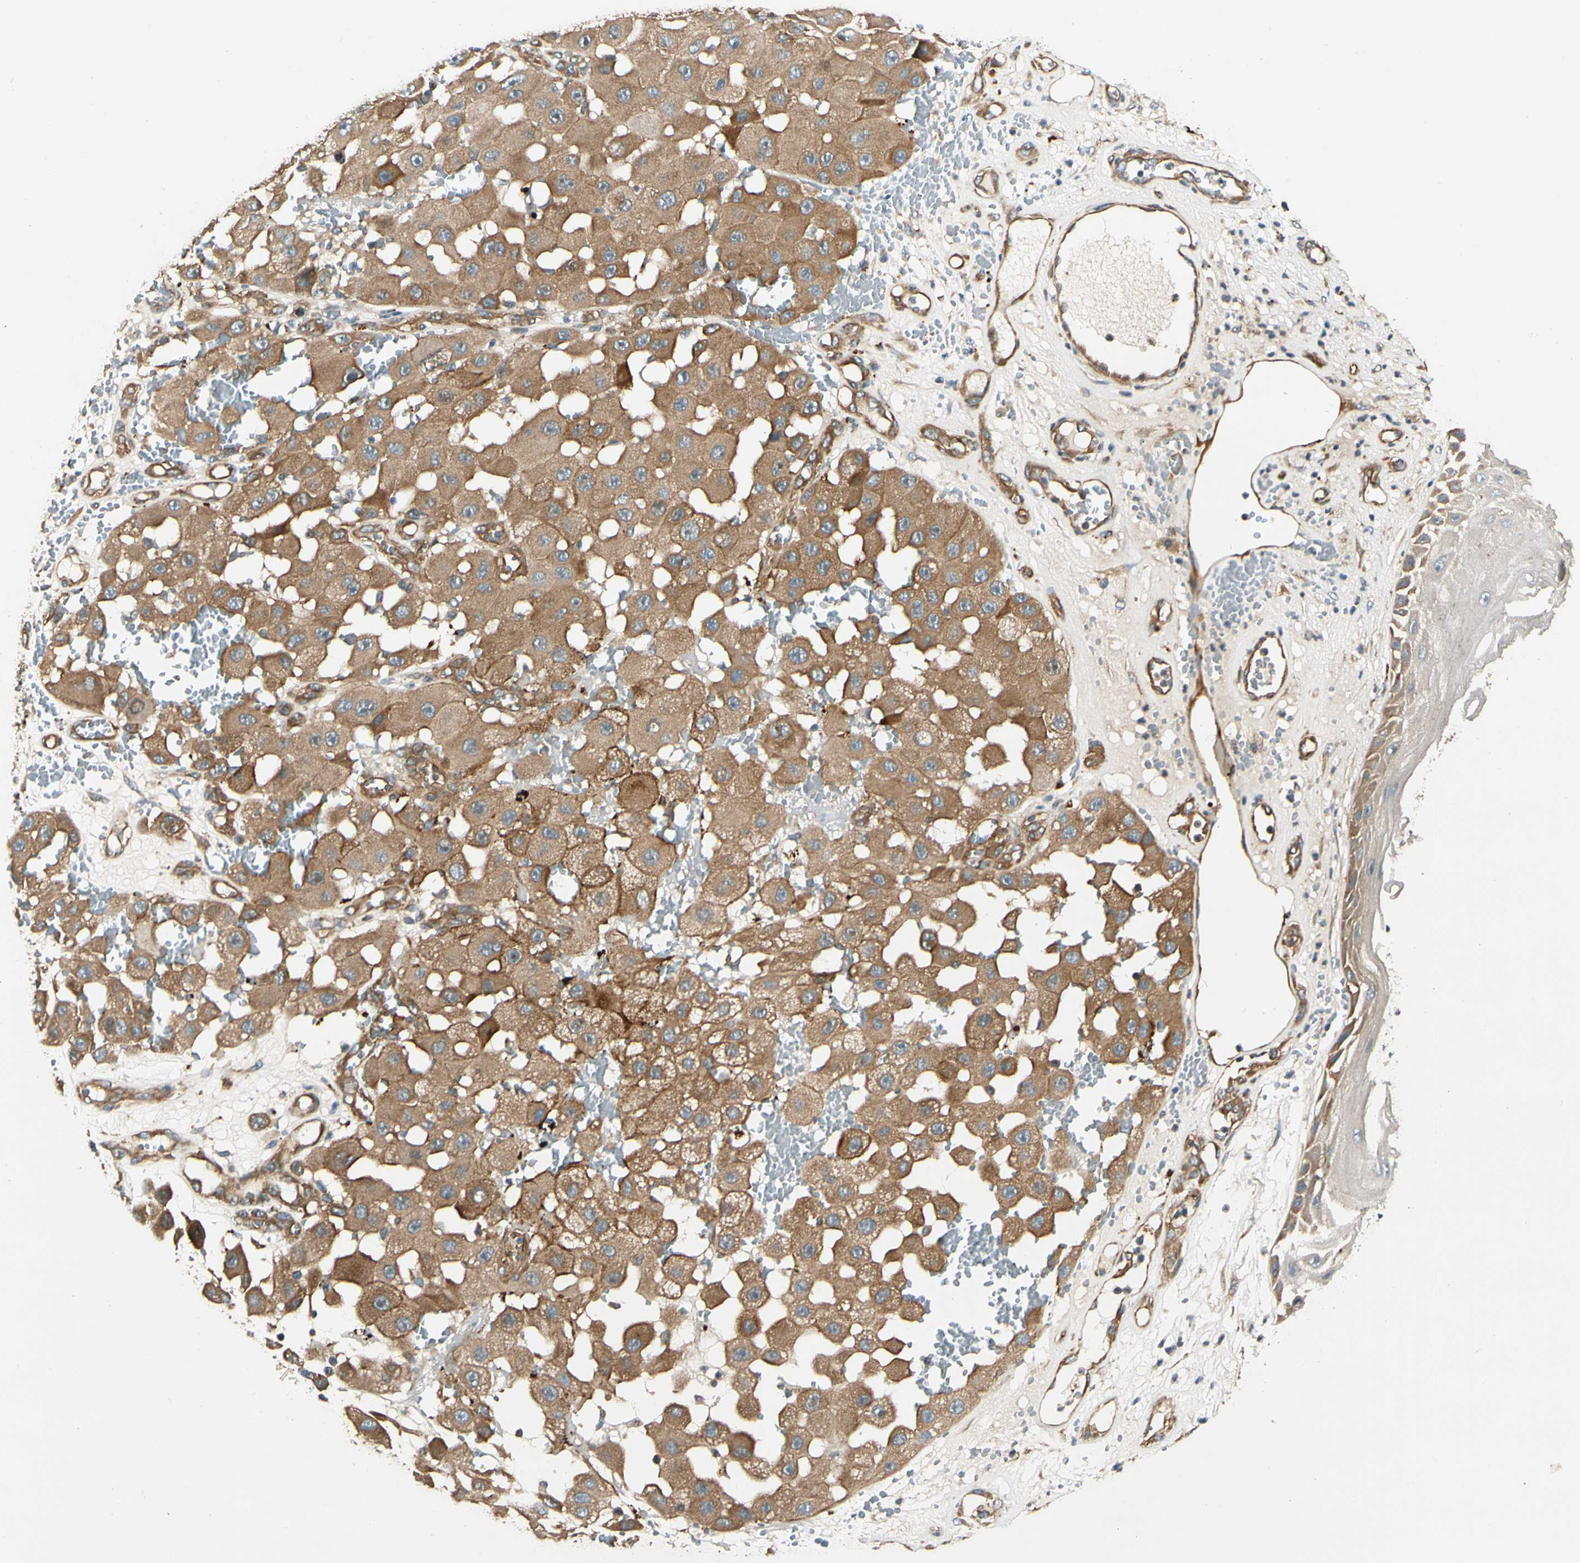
{"staining": {"intensity": "moderate", "quantity": ">75%", "location": "cytoplasmic/membranous"}, "tissue": "melanoma", "cell_type": "Tumor cells", "image_type": "cancer", "snomed": [{"axis": "morphology", "description": "Malignant melanoma, NOS"}, {"axis": "topography", "description": "Skin"}], "caption": "Malignant melanoma stained with DAB immunohistochemistry shows medium levels of moderate cytoplasmic/membranous expression in about >75% of tumor cells. (brown staining indicates protein expression, while blue staining denotes nuclei).", "gene": "ROCK2", "patient": {"sex": "female", "age": 81}}